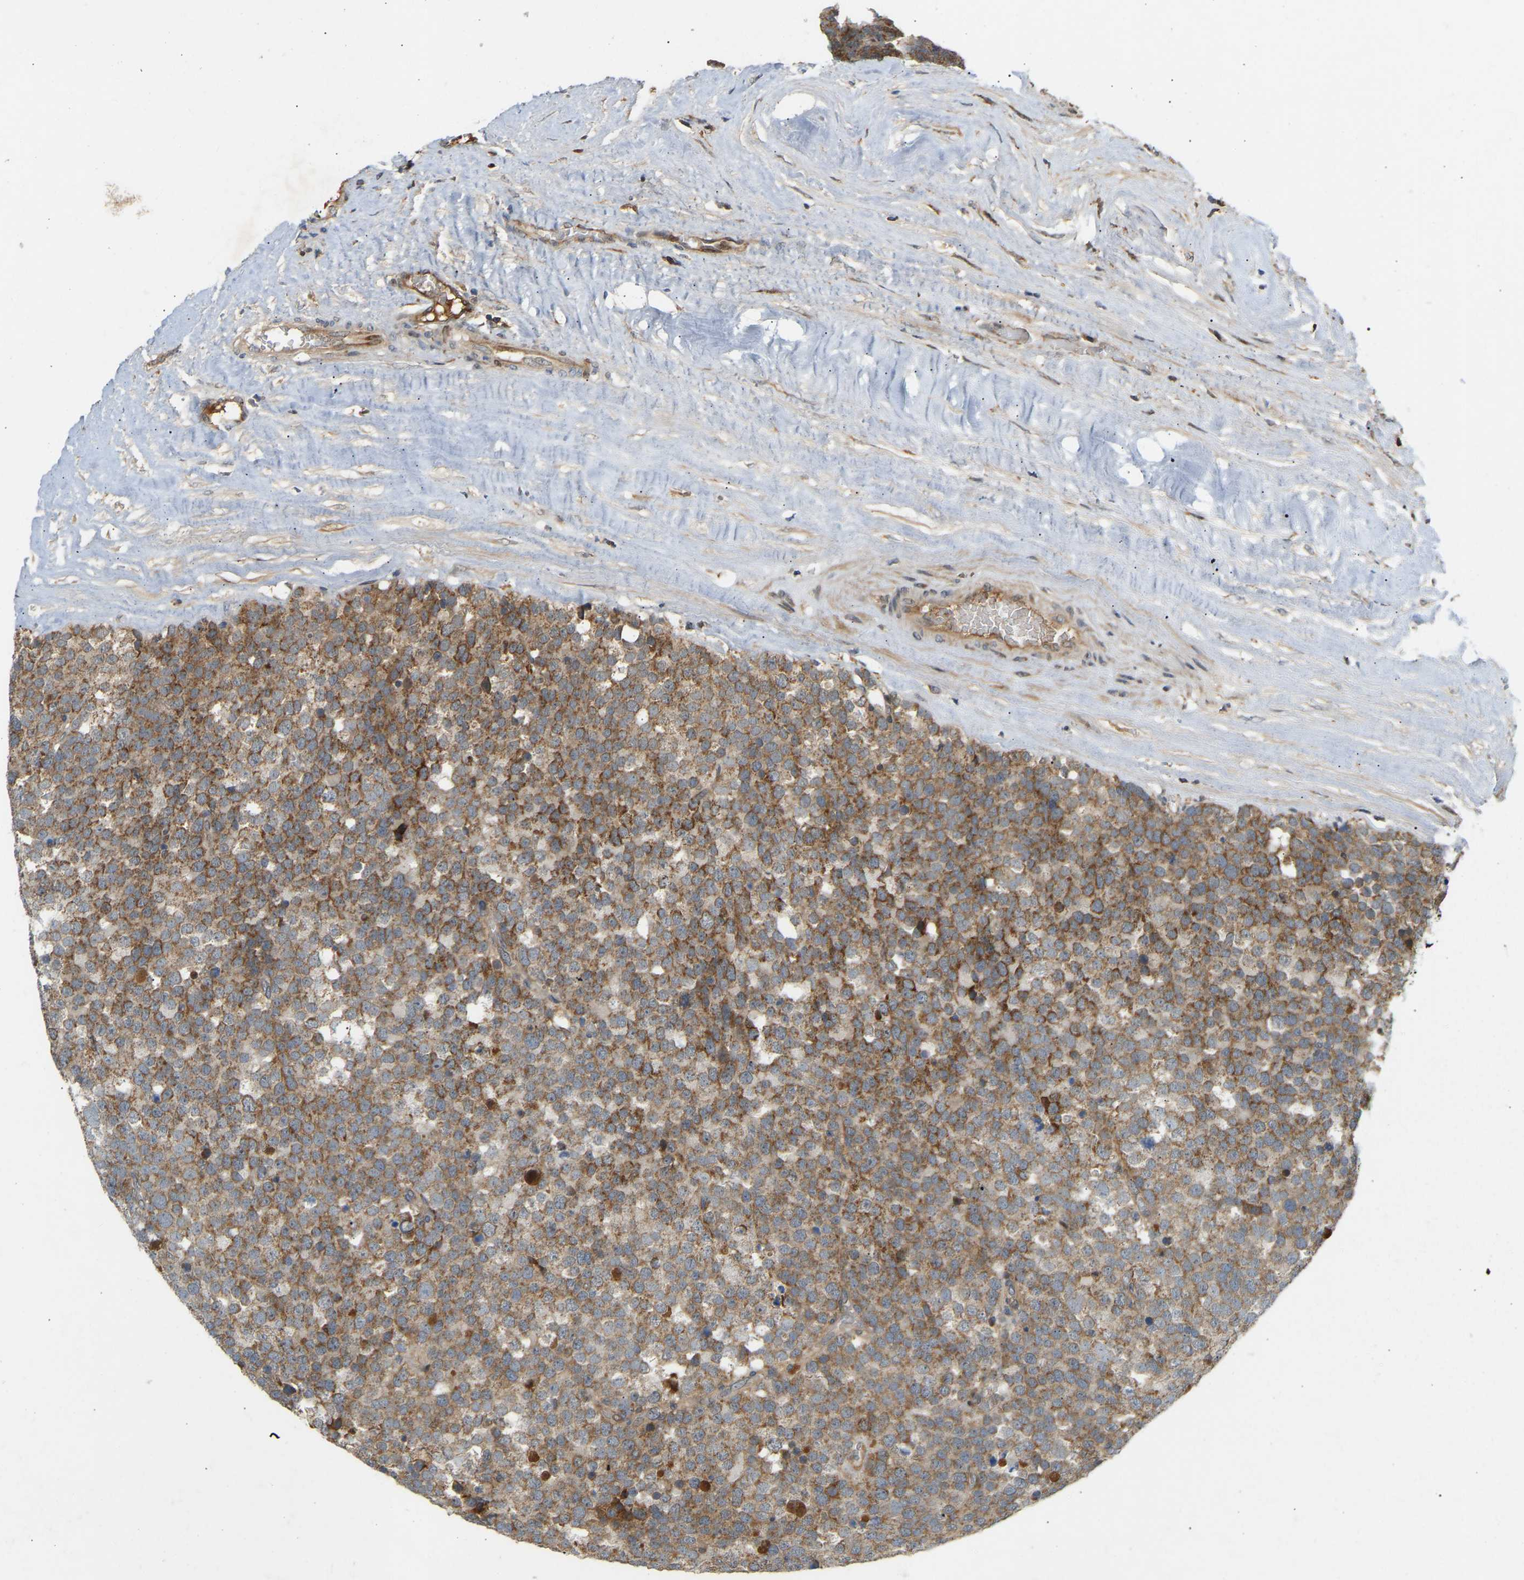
{"staining": {"intensity": "moderate", "quantity": "25%-75%", "location": "cytoplasmic/membranous"}, "tissue": "testis cancer", "cell_type": "Tumor cells", "image_type": "cancer", "snomed": [{"axis": "morphology", "description": "Normal tissue, NOS"}, {"axis": "morphology", "description": "Seminoma, NOS"}, {"axis": "topography", "description": "Testis"}], "caption": "This is a photomicrograph of IHC staining of testis cancer, which shows moderate expression in the cytoplasmic/membranous of tumor cells.", "gene": "PTCD1", "patient": {"sex": "male", "age": 71}}